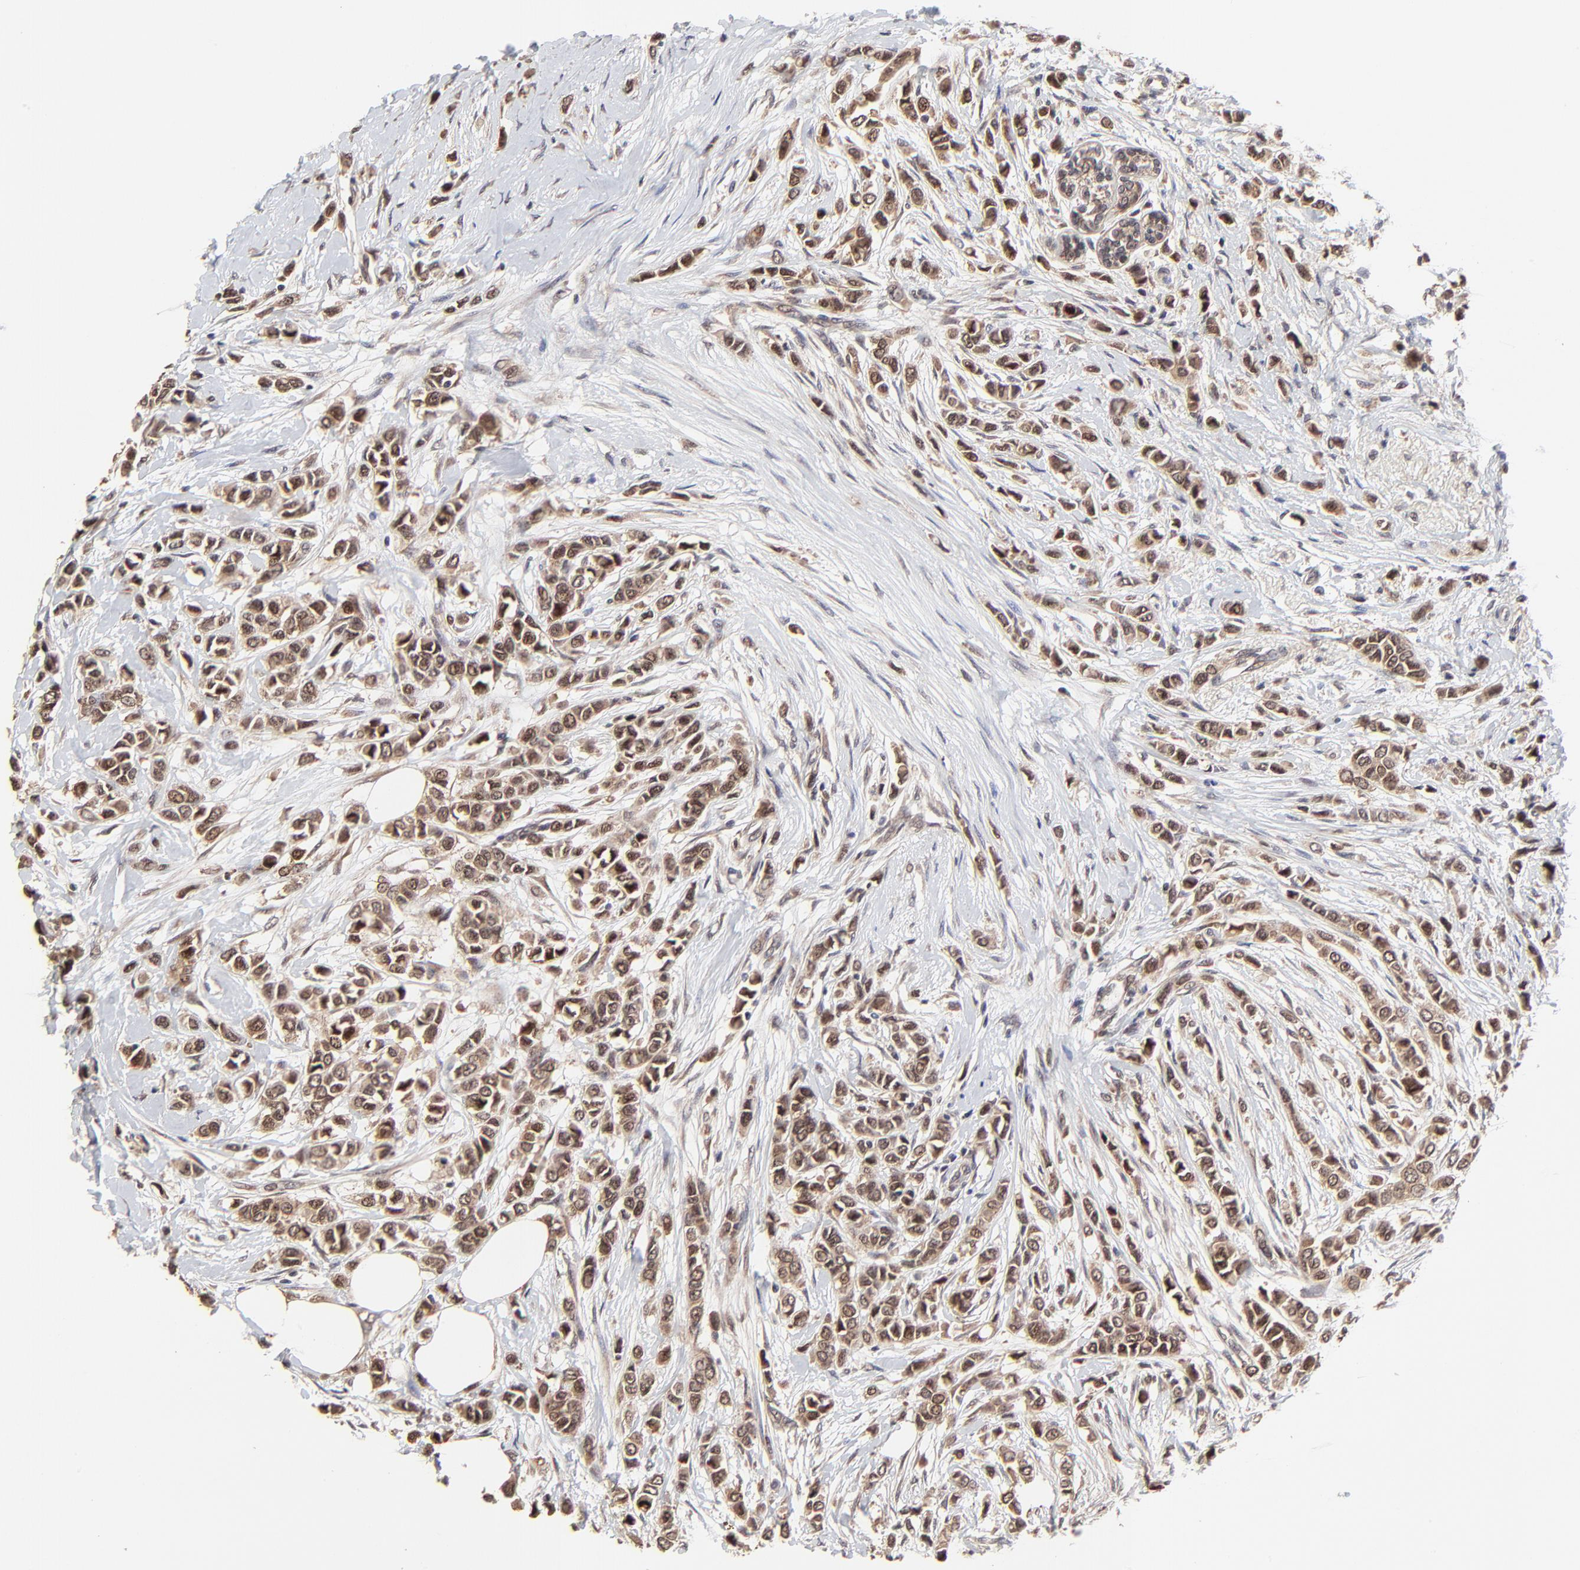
{"staining": {"intensity": "moderate", "quantity": ">75%", "location": "cytoplasmic/membranous,nuclear"}, "tissue": "breast cancer", "cell_type": "Tumor cells", "image_type": "cancer", "snomed": [{"axis": "morphology", "description": "Lobular carcinoma"}, {"axis": "topography", "description": "Breast"}], "caption": "Breast lobular carcinoma tissue shows moderate cytoplasmic/membranous and nuclear staining in approximately >75% of tumor cells", "gene": "FRMD8", "patient": {"sex": "female", "age": 51}}